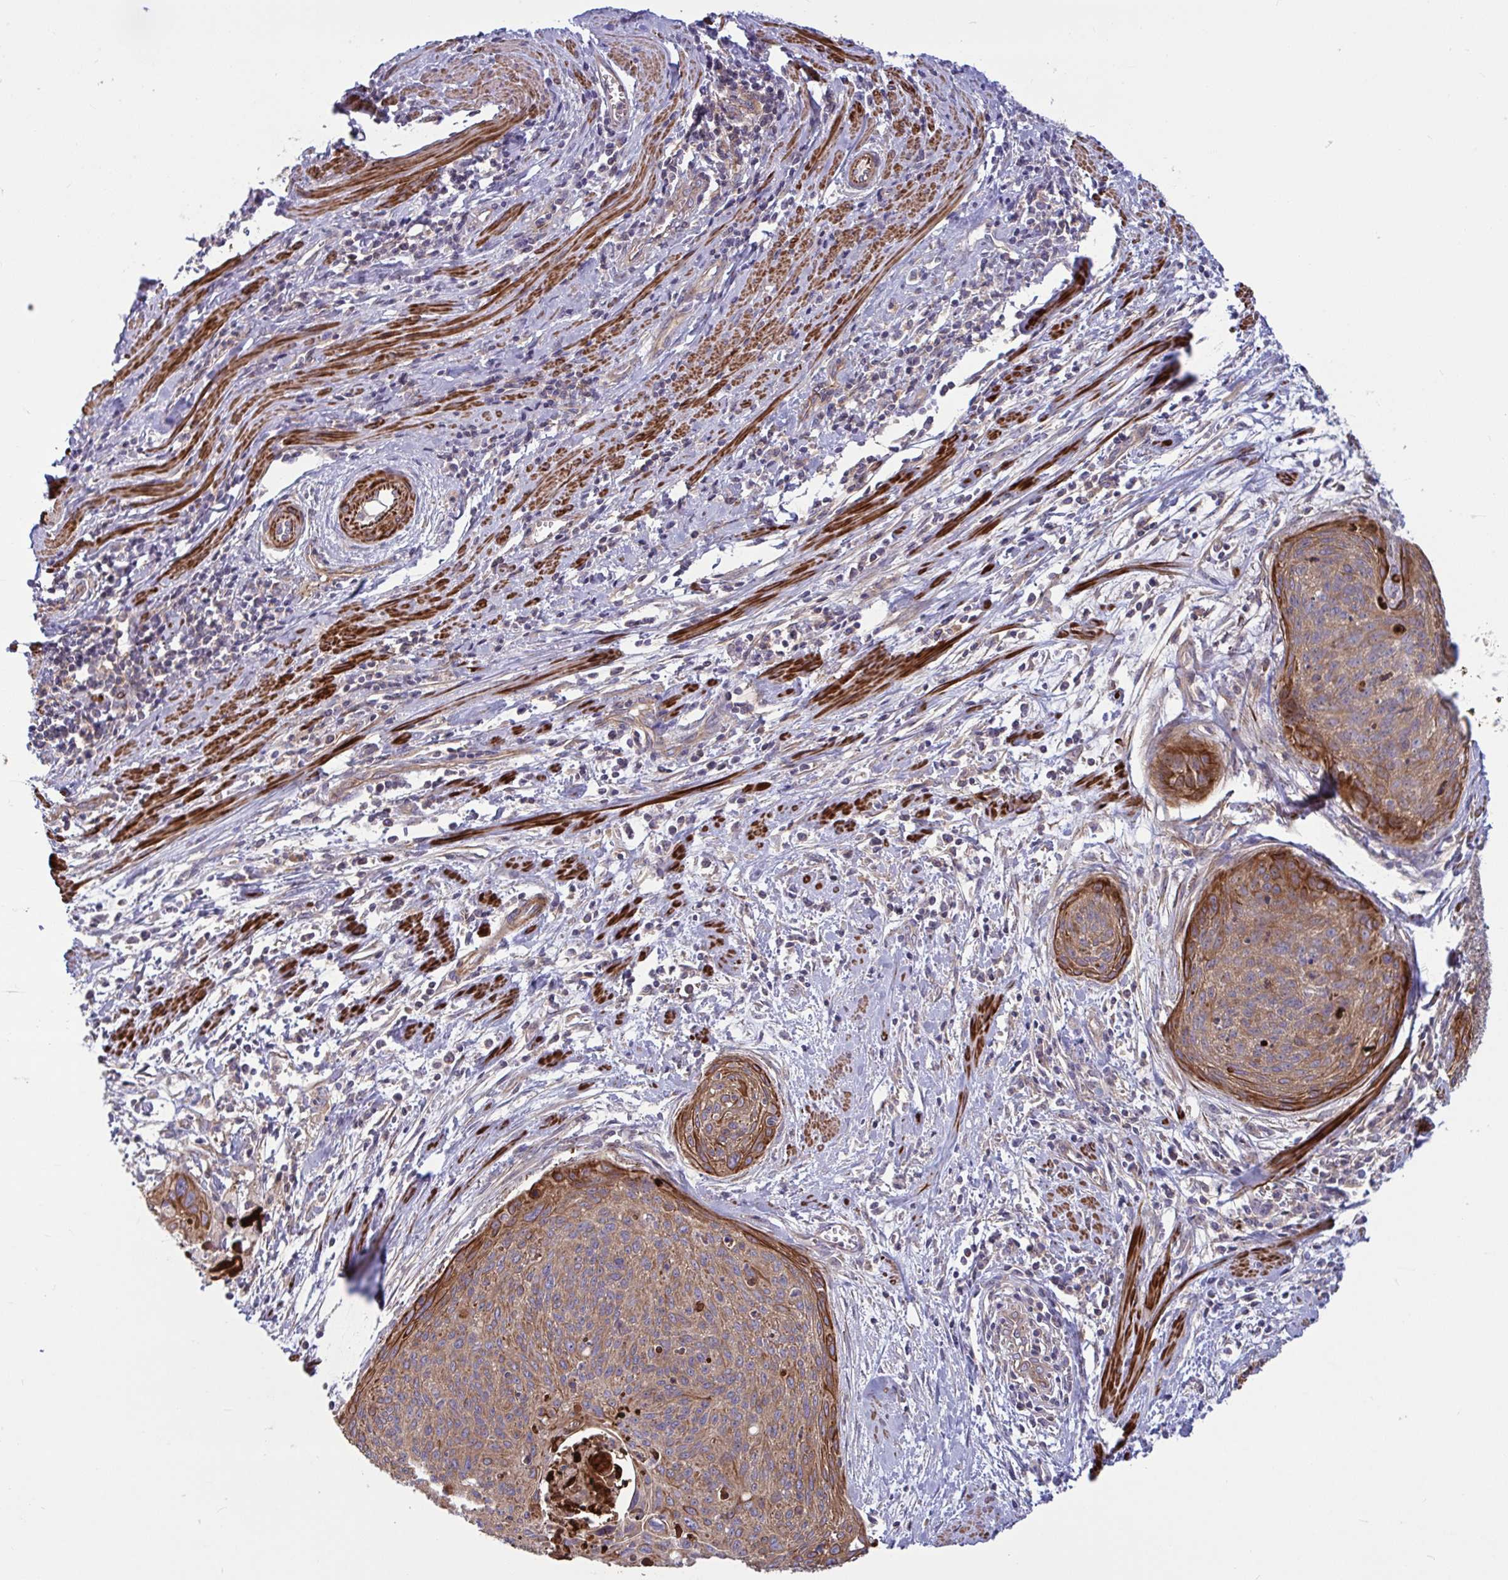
{"staining": {"intensity": "moderate", "quantity": ">75%", "location": "cytoplasmic/membranous"}, "tissue": "cervical cancer", "cell_type": "Tumor cells", "image_type": "cancer", "snomed": [{"axis": "morphology", "description": "Squamous cell carcinoma, NOS"}, {"axis": "topography", "description": "Cervix"}], "caption": "This image displays cervical squamous cell carcinoma stained with immunohistochemistry (IHC) to label a protein in brown. The cytoplasmic/membranous of tumor cells show moderate positivity for the protein. Nuclei are counter-stained blue.", "gene": "TANK", "patient": {"sex": "female", "age": 55}}